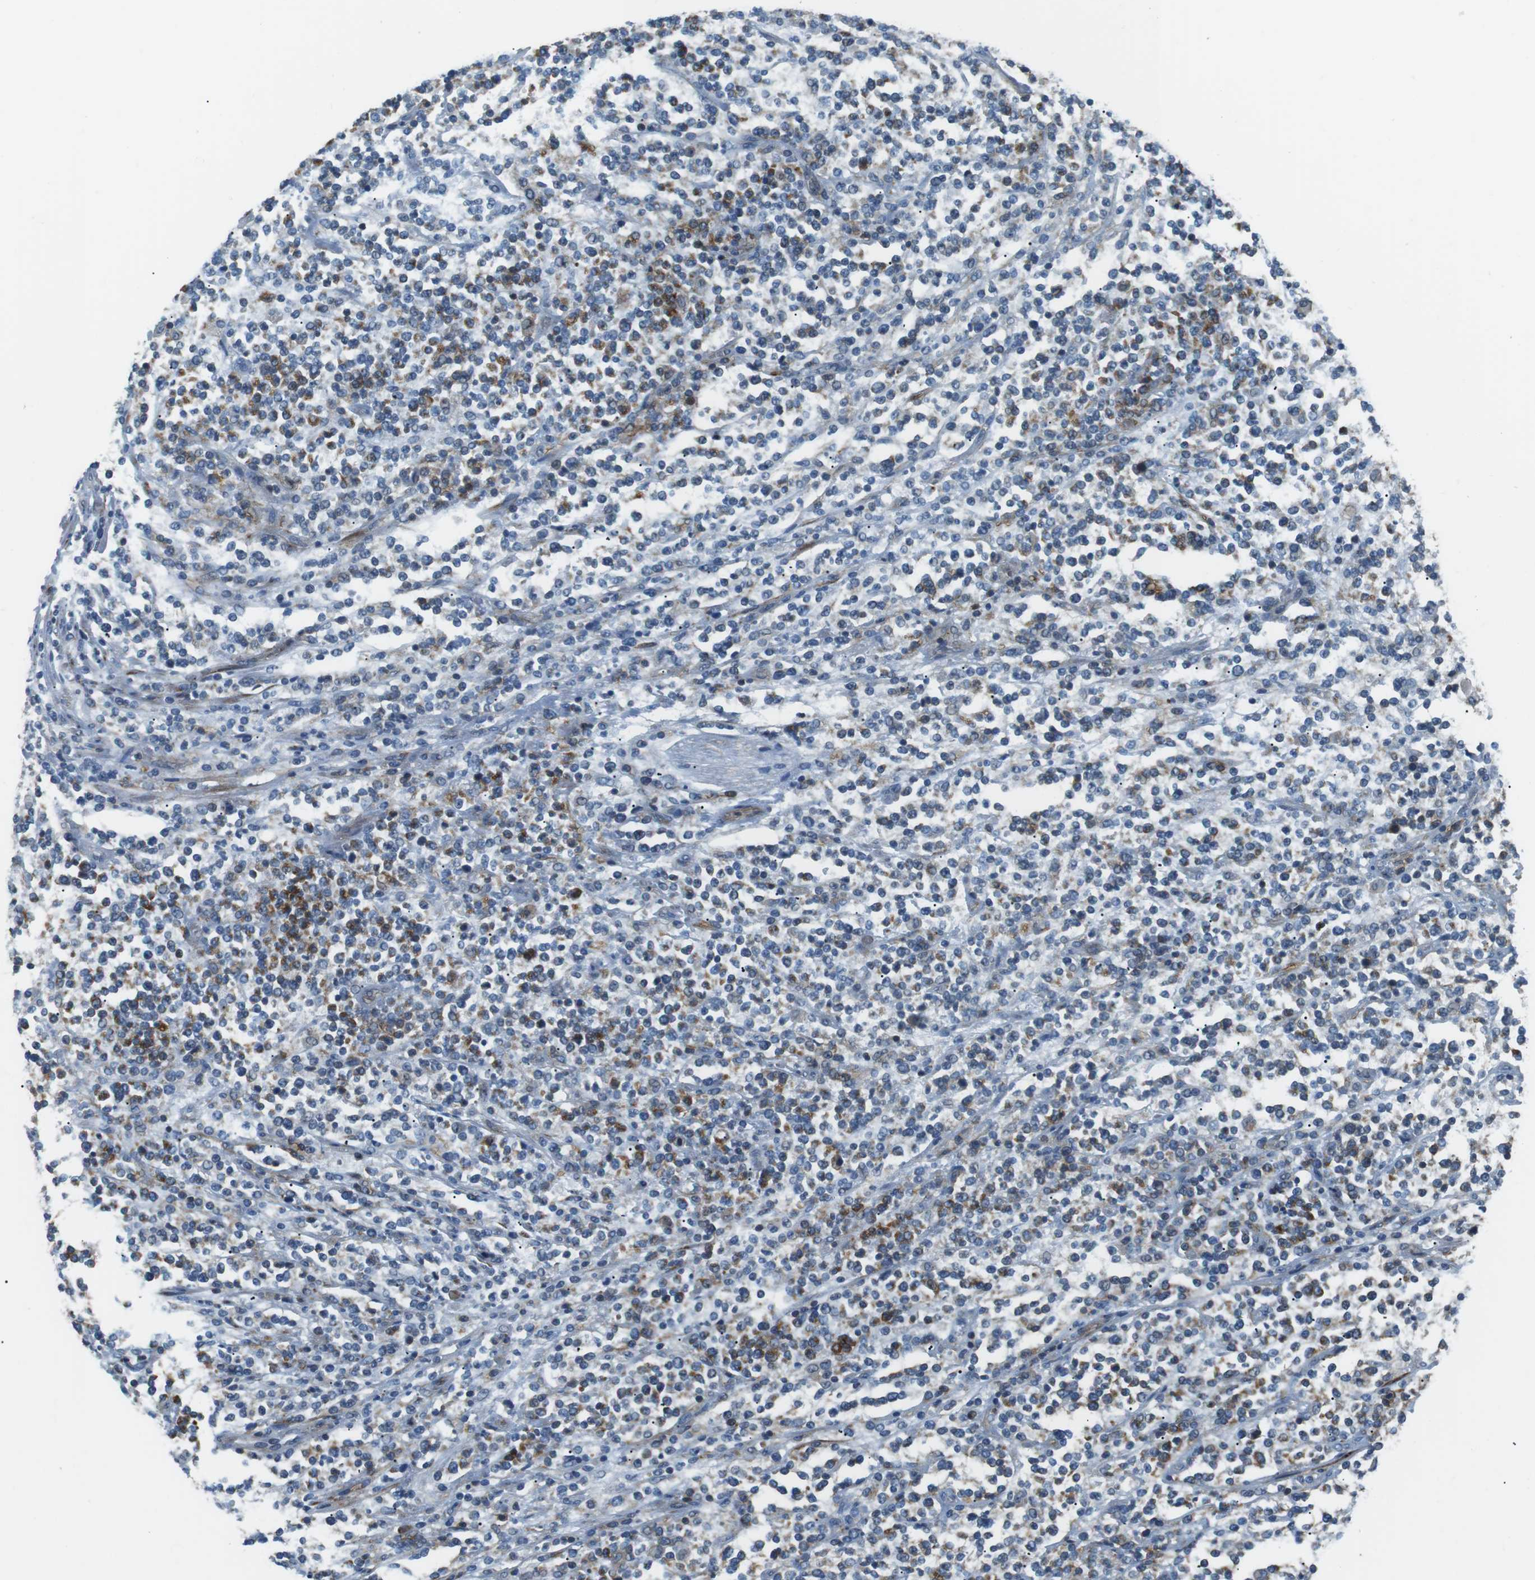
{"staining": {"intensity": "moderate", "quantity": "25%-75%", "location": "cytoplasmic/membranous"}, "tissue": "lymphoma", "cell_type": "Tumor cells", "image_type": "cancer", "snomed": [{"axis": "morphology", "description": "Malignant lymphoma, non-Hodgkin's type, High grade"}, {"axis": "topography", "description": "Soft tissue"}], "caption": "Tumor cells show moderate cytoplasmic/membranous staining in approximately 25%-75% of cells in lymphoma. The staining was performed using DAB (3,3'-diaminobenzidine) to visualize the protein expression in brown, while the nuclei were stained in blue with hematoxylin (Magnification: 20x).", "gene": "ARVCF", "patient": {"sex": "male", "age": 18}}